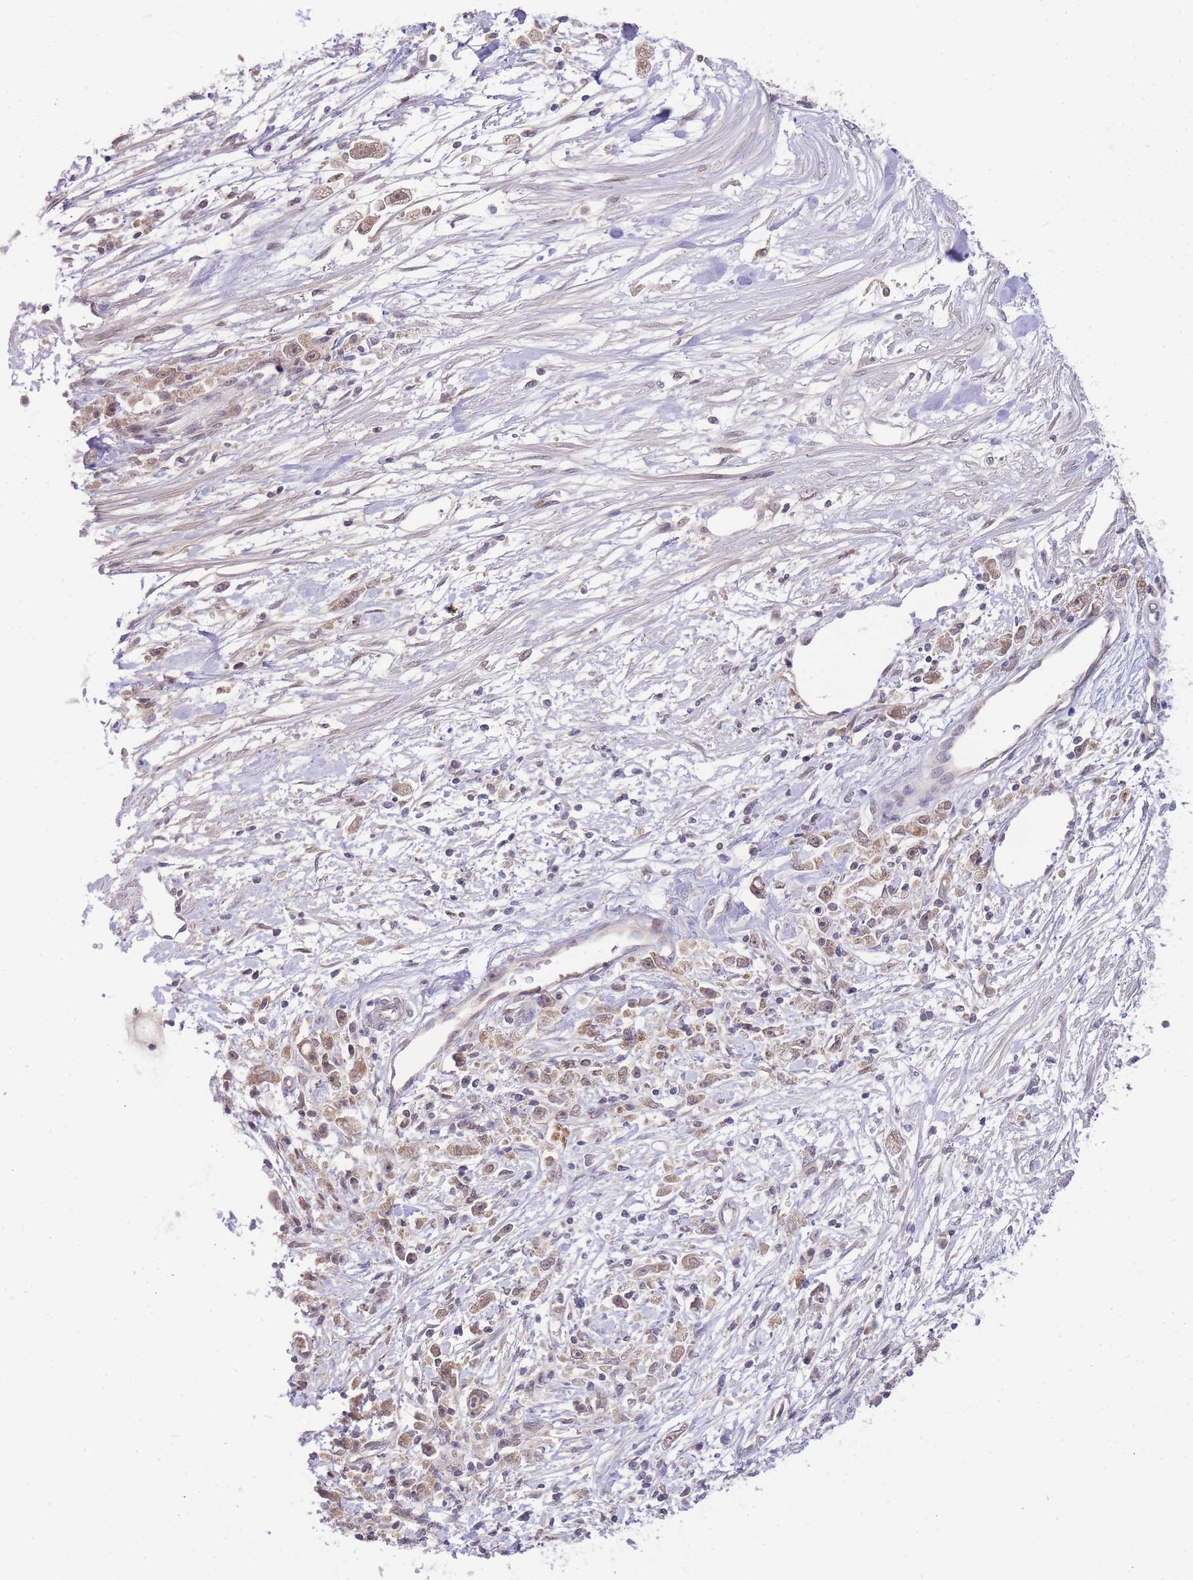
{"staining": {"intensity": "weak", "quantity": ">75%", "location": "cytoplasmic/membranous,nuclear"}, "tissue": "stomach cancer", "cell_type": "Tumor cells", "image_type": "cancer", "snomed": [{"axis": "morphology", "description": "Adenocarcinoma, NOS"}, {"axis": "topography", "description": "Stomach"}], "caption": "Immunohistochemical staining of human adenocarcinoma (stomach) exhibits low levels of weak cytoplasmic/membranous and nuclear expression in approximately >75% of tumor cells.", "gene": "PUS10", "patient": {"sex": "female", "age": 59}}